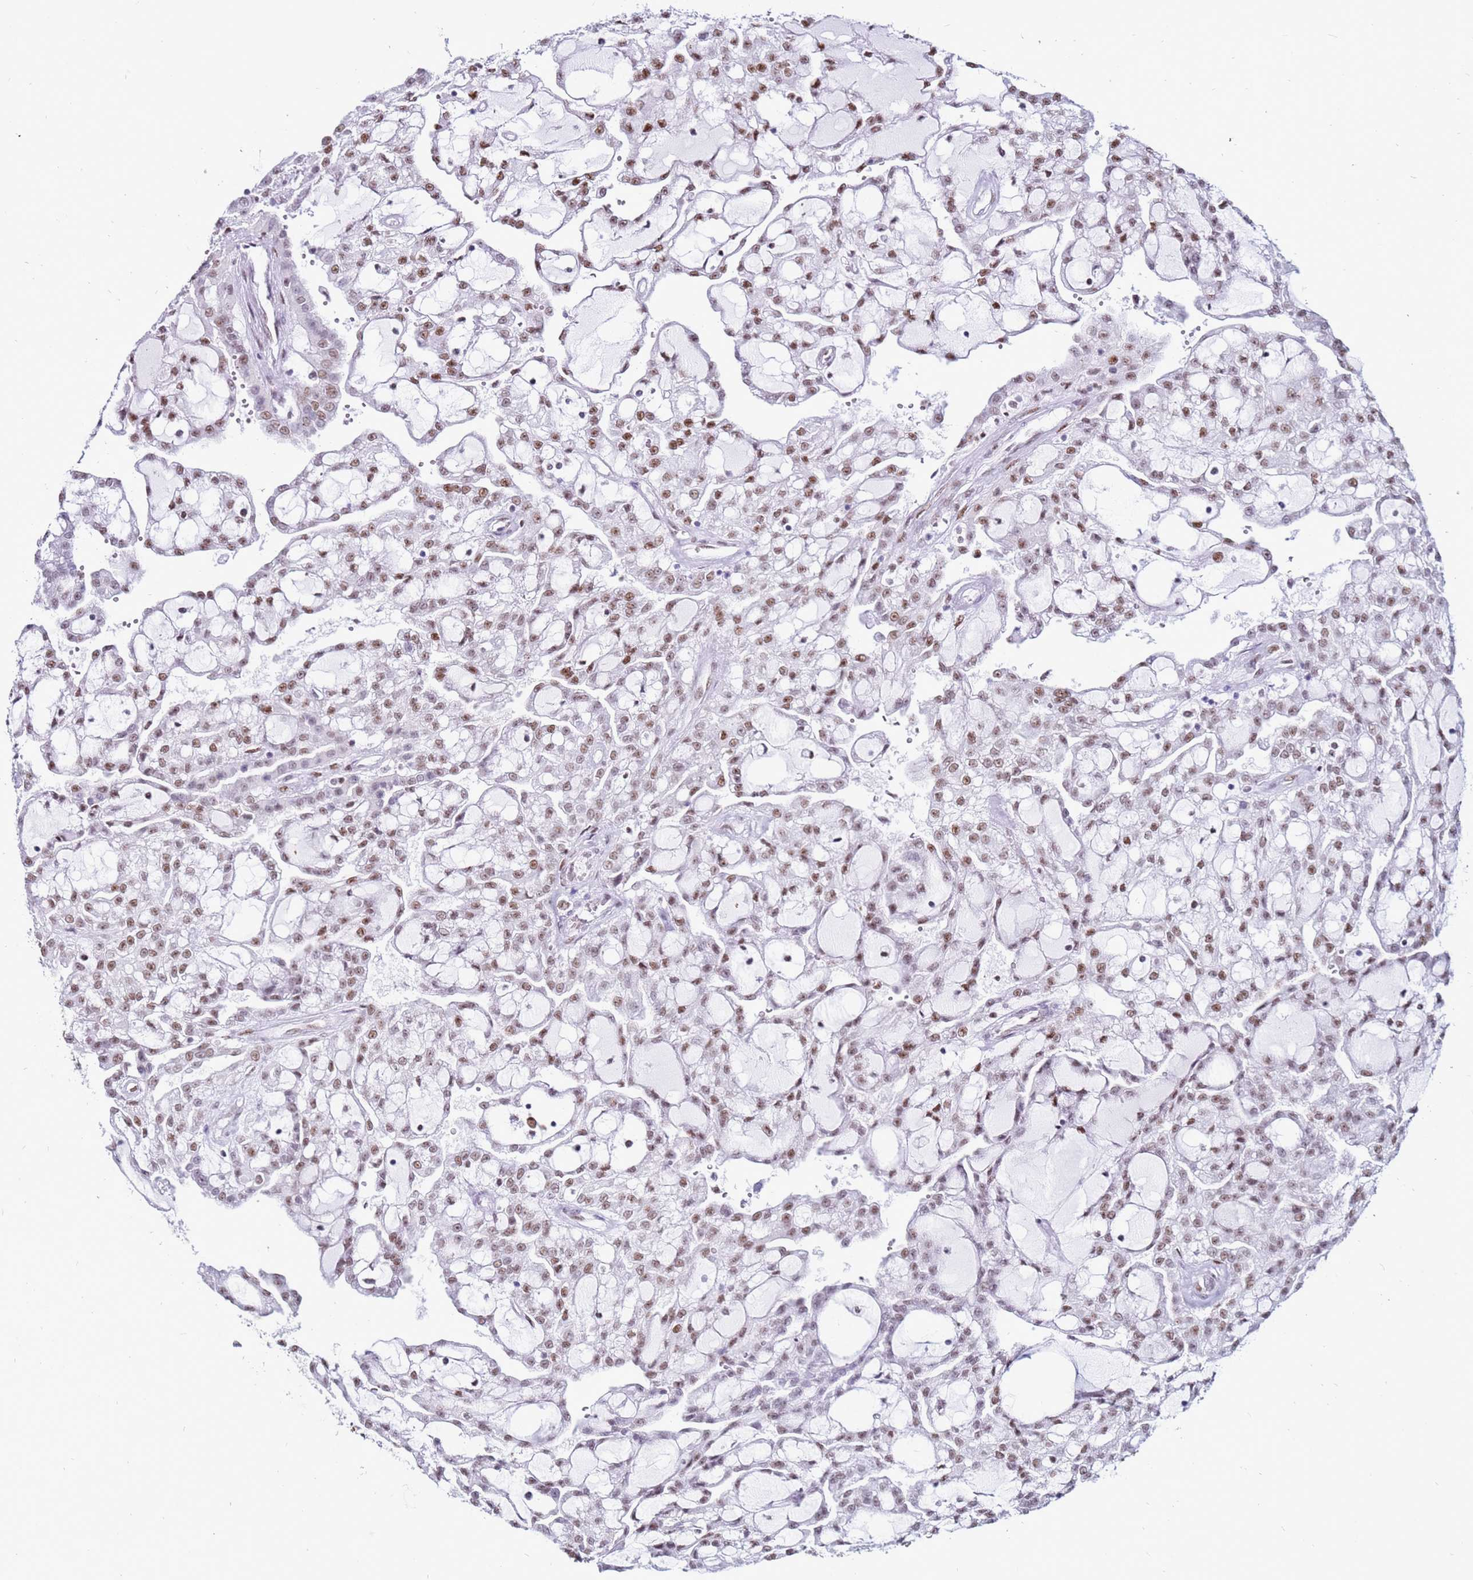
{"staining": {"intensity": "moderate", "quantity": "25%-75%", "location": "nuclear"}, "tissue": "renal cancer", "cell_type": "Tumor cells", "image_type": "cancer", "snomed": [{"axis": "morphology", "description": "Adenocarcinoma, NOS"}, {"axis": "topography", "description": "Kidney"}], "caption": "A micrograph showing moderate nuclear positivity in about 25%-75% of tumor cells in renal adenocarcinoma, as visualized by brown immunohistochemical staining.", "gene": "KPNA4", "patient": {"sex": "male", "age": 63}}